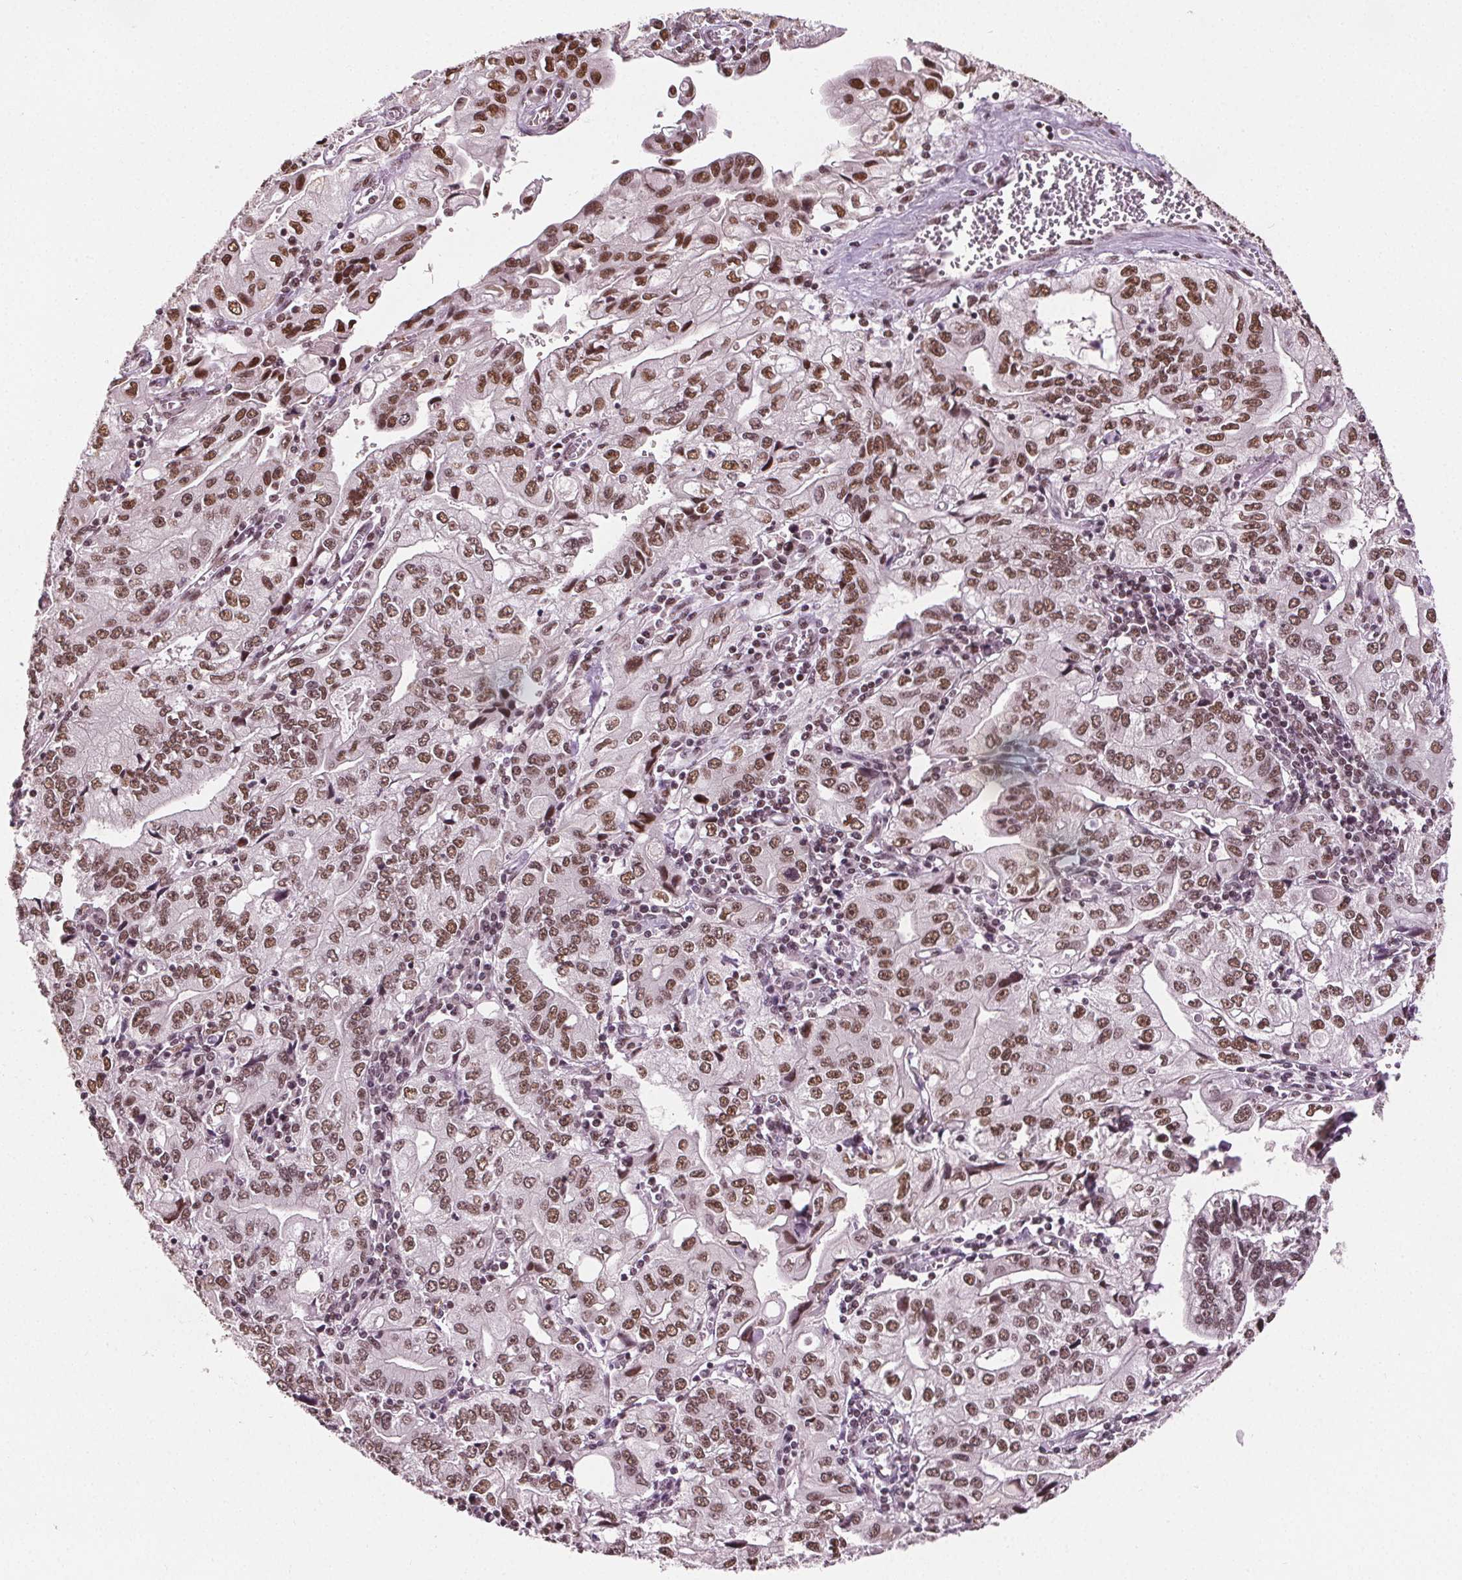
{"staining": {"intensity": "moderate", "quantity": ">75%", "location": "nuclear"}, "tissue": "stomach cancer", "cell_type": "Tumor cells", "image_type": "cancer", "snomed": [{"axis": "morphology", "description": "Adenocarcinoma, NOS"}, {"axis": "topography", "description": "Stomach, lower"}], "caption": "Adenocarcinoma (stomach) stained with immunohistochemistry reveals moderate nuclear staining in approximately >75% of tumor cells.", "gene": "IWS1", "patient": {"sex": "female", "age": 72}}